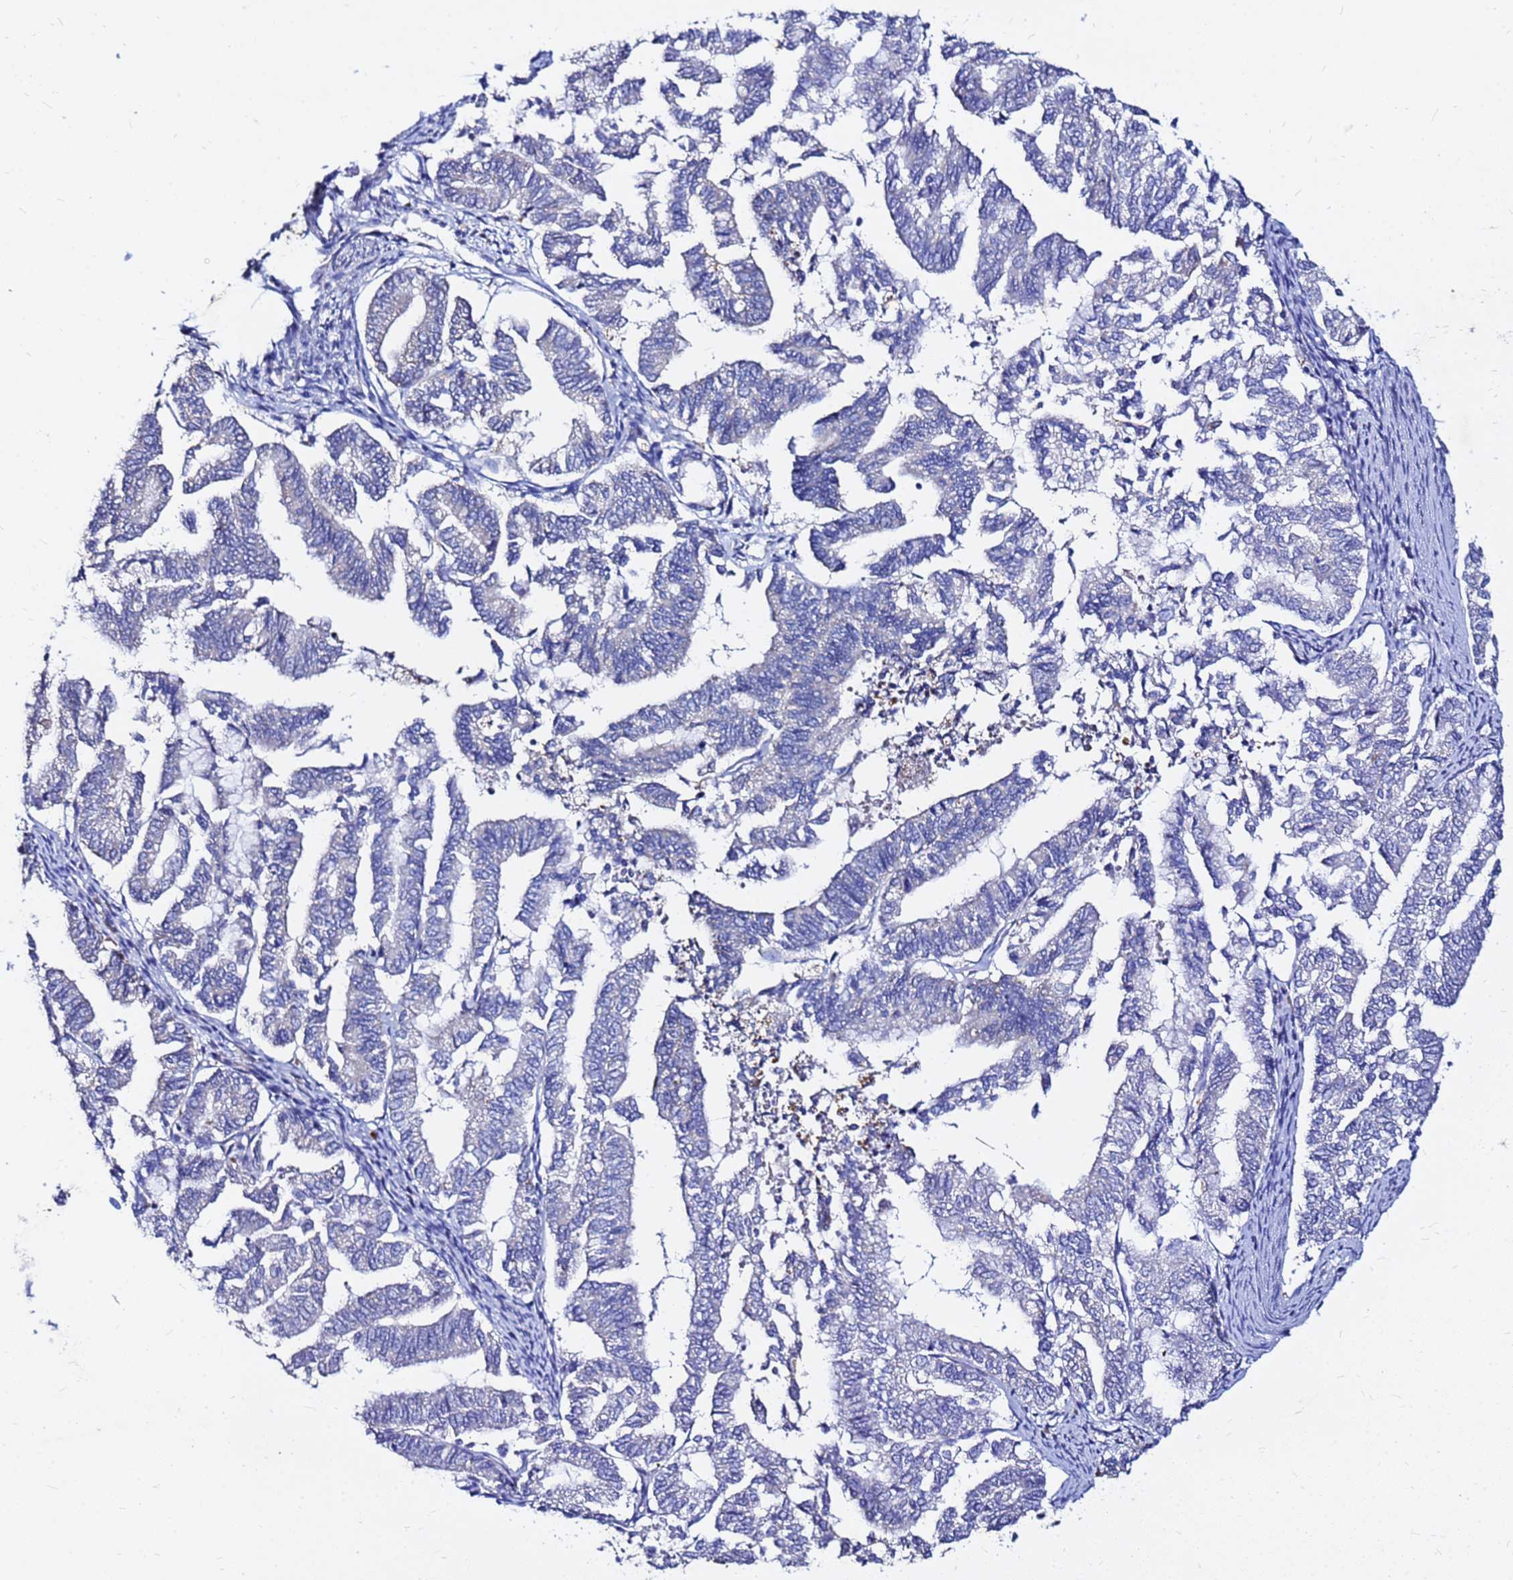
{"staining": {"intensity": "negative", "quantity": "none", "location": "none"}, "tissue": "endometrial cancer", "cell_type": "Tumor cells", "image_type": "cancer", "snomed": [{"axis": "morphology", "description": "Adenocarcinoma, NOS"}, {"axis": "topography", "description": "Endometrium"}], "caption": "Tumor cells are negative for brown protein staining in endometrial cancer.", "gene": "FAM183A", "patient": {"sex": "female", "age": 79}}